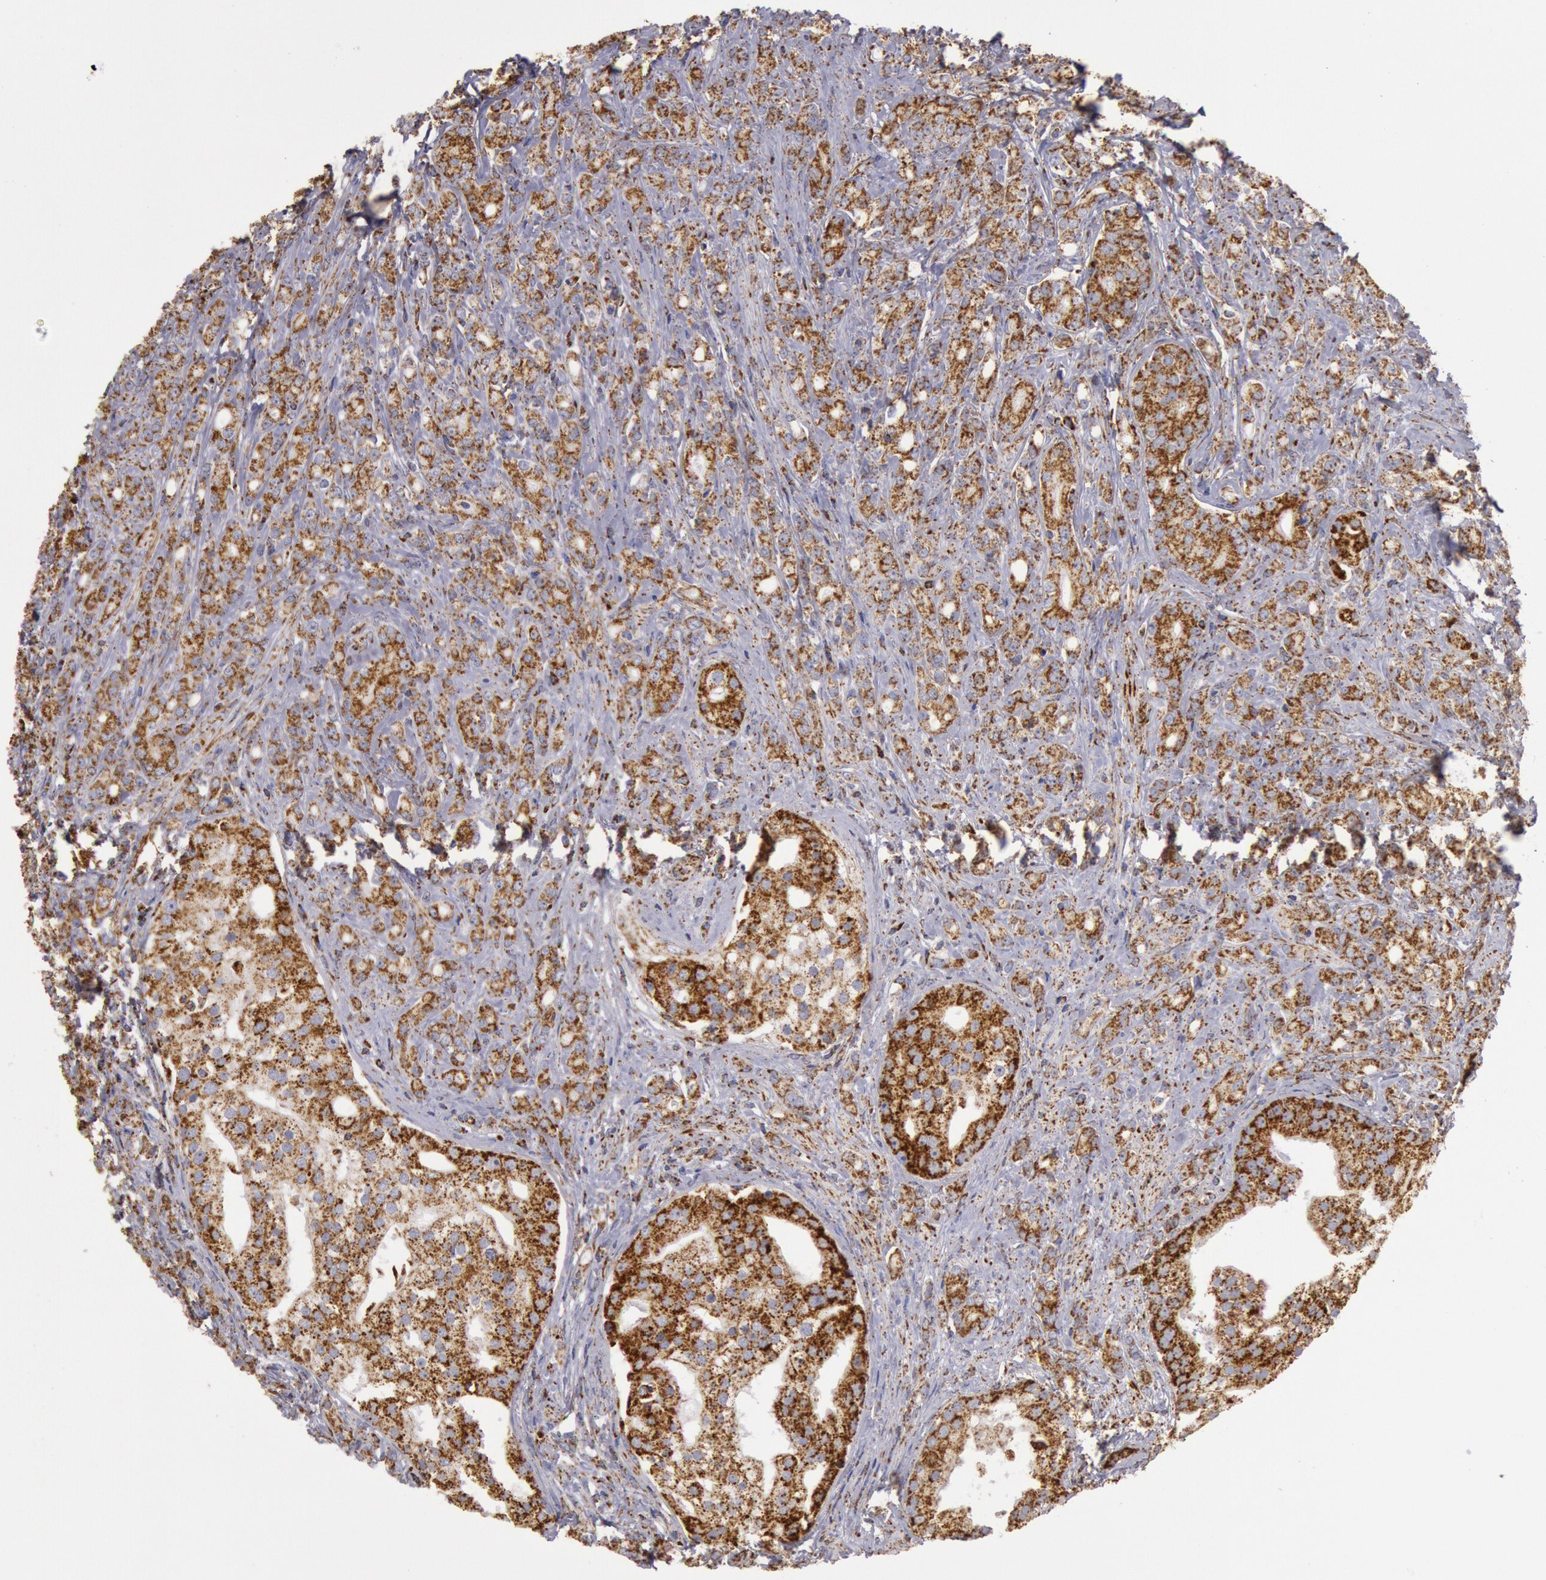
{"staining": {"intensity": "moderate", "quantity": ">75%", "location": "cytoplasmic/membranous"}, "tissue": "prostate cancer", "cell_type": "Tumor cells", "image_type": "cancer", "snomed": [{"axis": "morphology", "description": "Adenocarcinoma, Medium grade"}, {"axis": "topography", "description": "Prostate"}], "caption": "Immunohistochemistry staining of adenocarcinoma (medium-grade) (prostate), which exhibits medium levels of moderate cytoplasmic/membranous expression in about >75% of tumor cells indicating moderate cytoplasmic/membranous protein positivity. The staining was performed using DAB (brown) for protein detection and nuclei were counterstained in hematoxylin (blue).", "gene": "CYC1", "patient": {"sex": "male", "age": 59}}